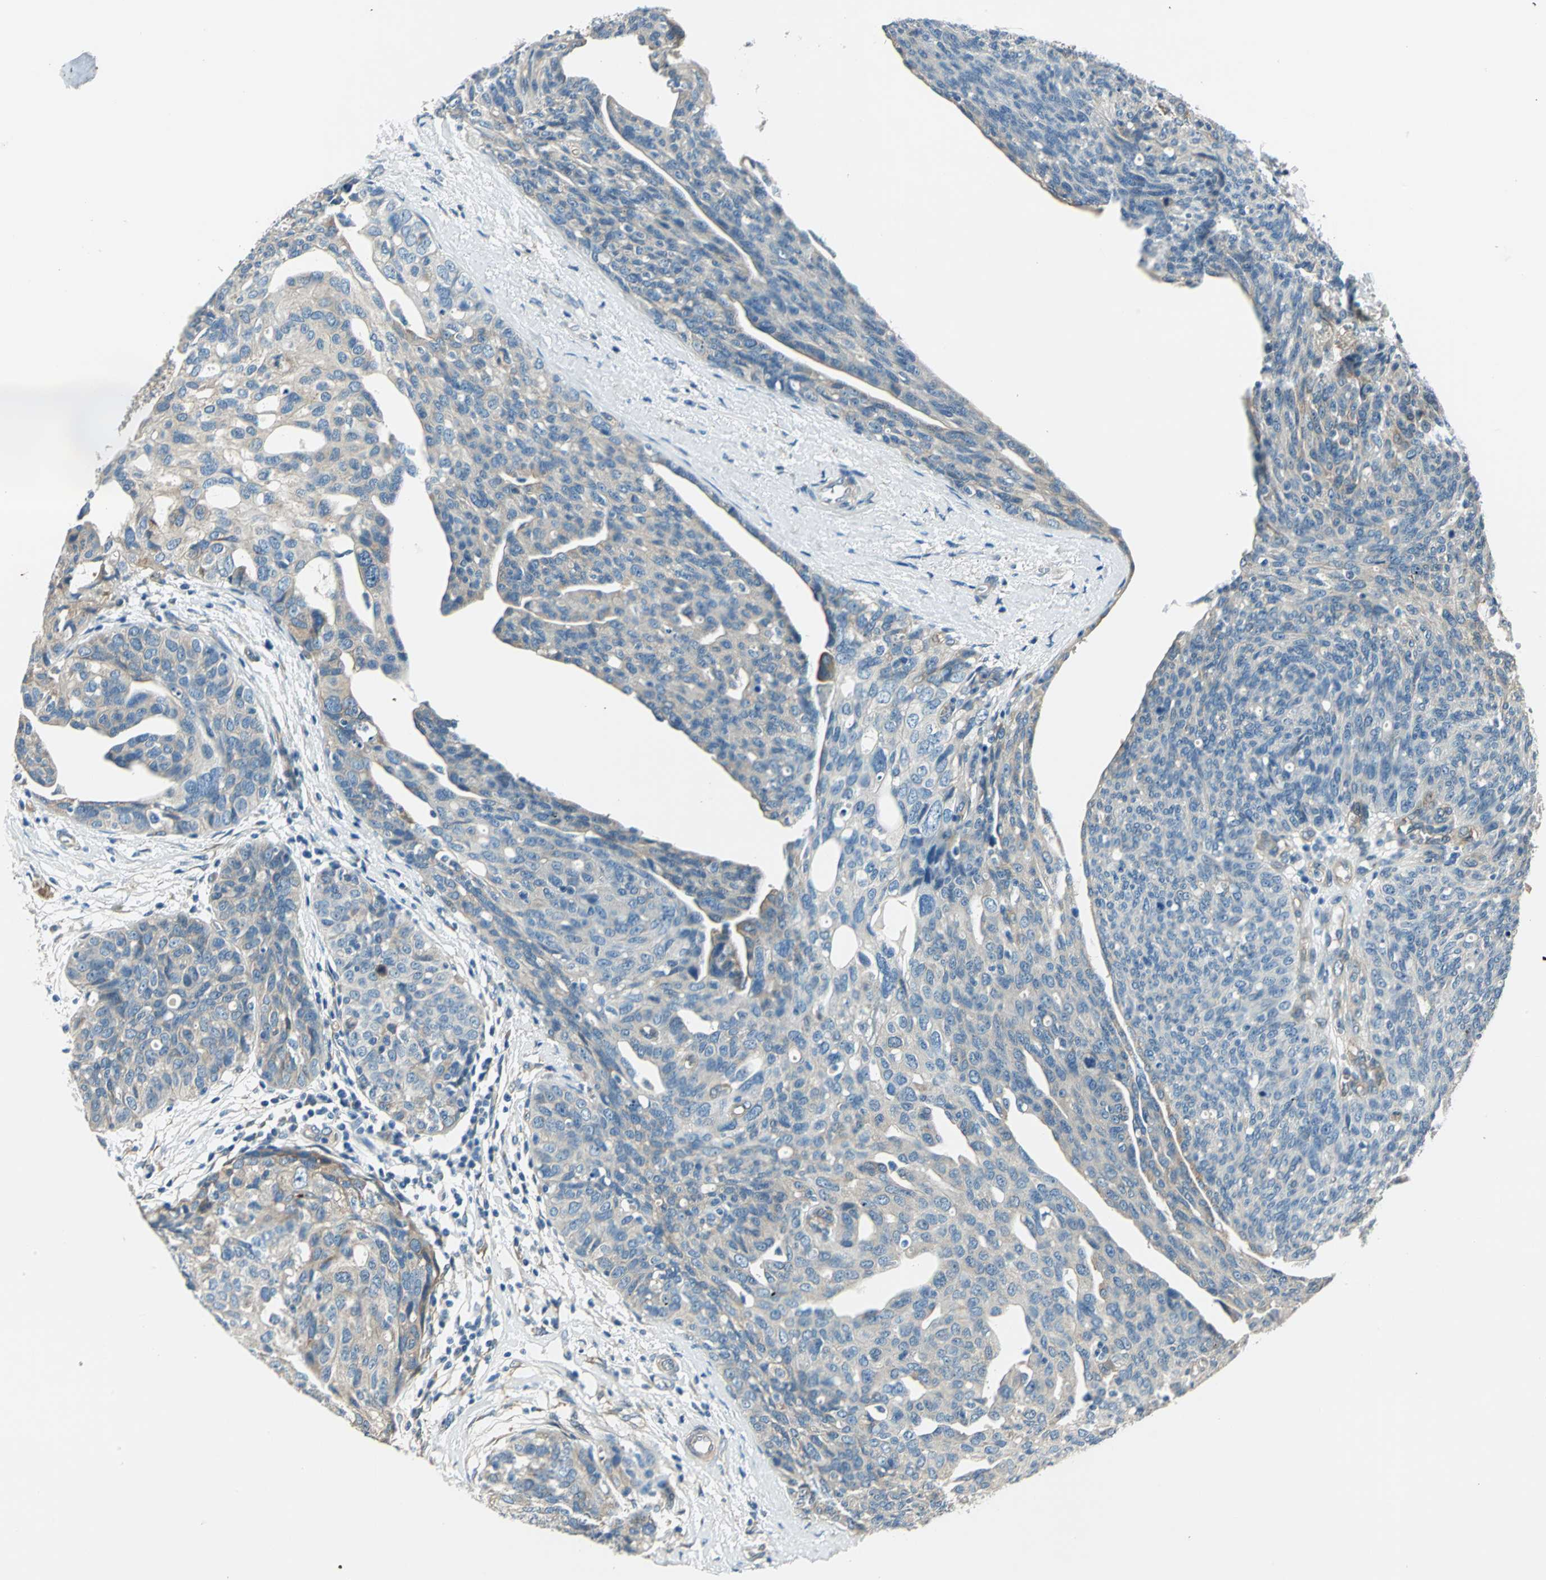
{"staining": {"intensity": "weak", "quantity": "<25%", "location": "cytoplasmic/membranous"}, "tissue": "ovarian cancer", "cell_type": "Tumor cells", "image_type": "cancer", "snomed": [{"axis": "morphology", "description": "Carcinoma, endometroid"}, {"axis": "topography", "description": "Ovary"}], "caption": "A high-resolution photomicrograph shows immunohistochemistry (IHC) staining of ovarian cancer (endometroid carcinoma), which exhibits no significant positivity in tumor cells.", "gene": "CDC42EP1", "patient": {"sex": "female", "age": 60}}